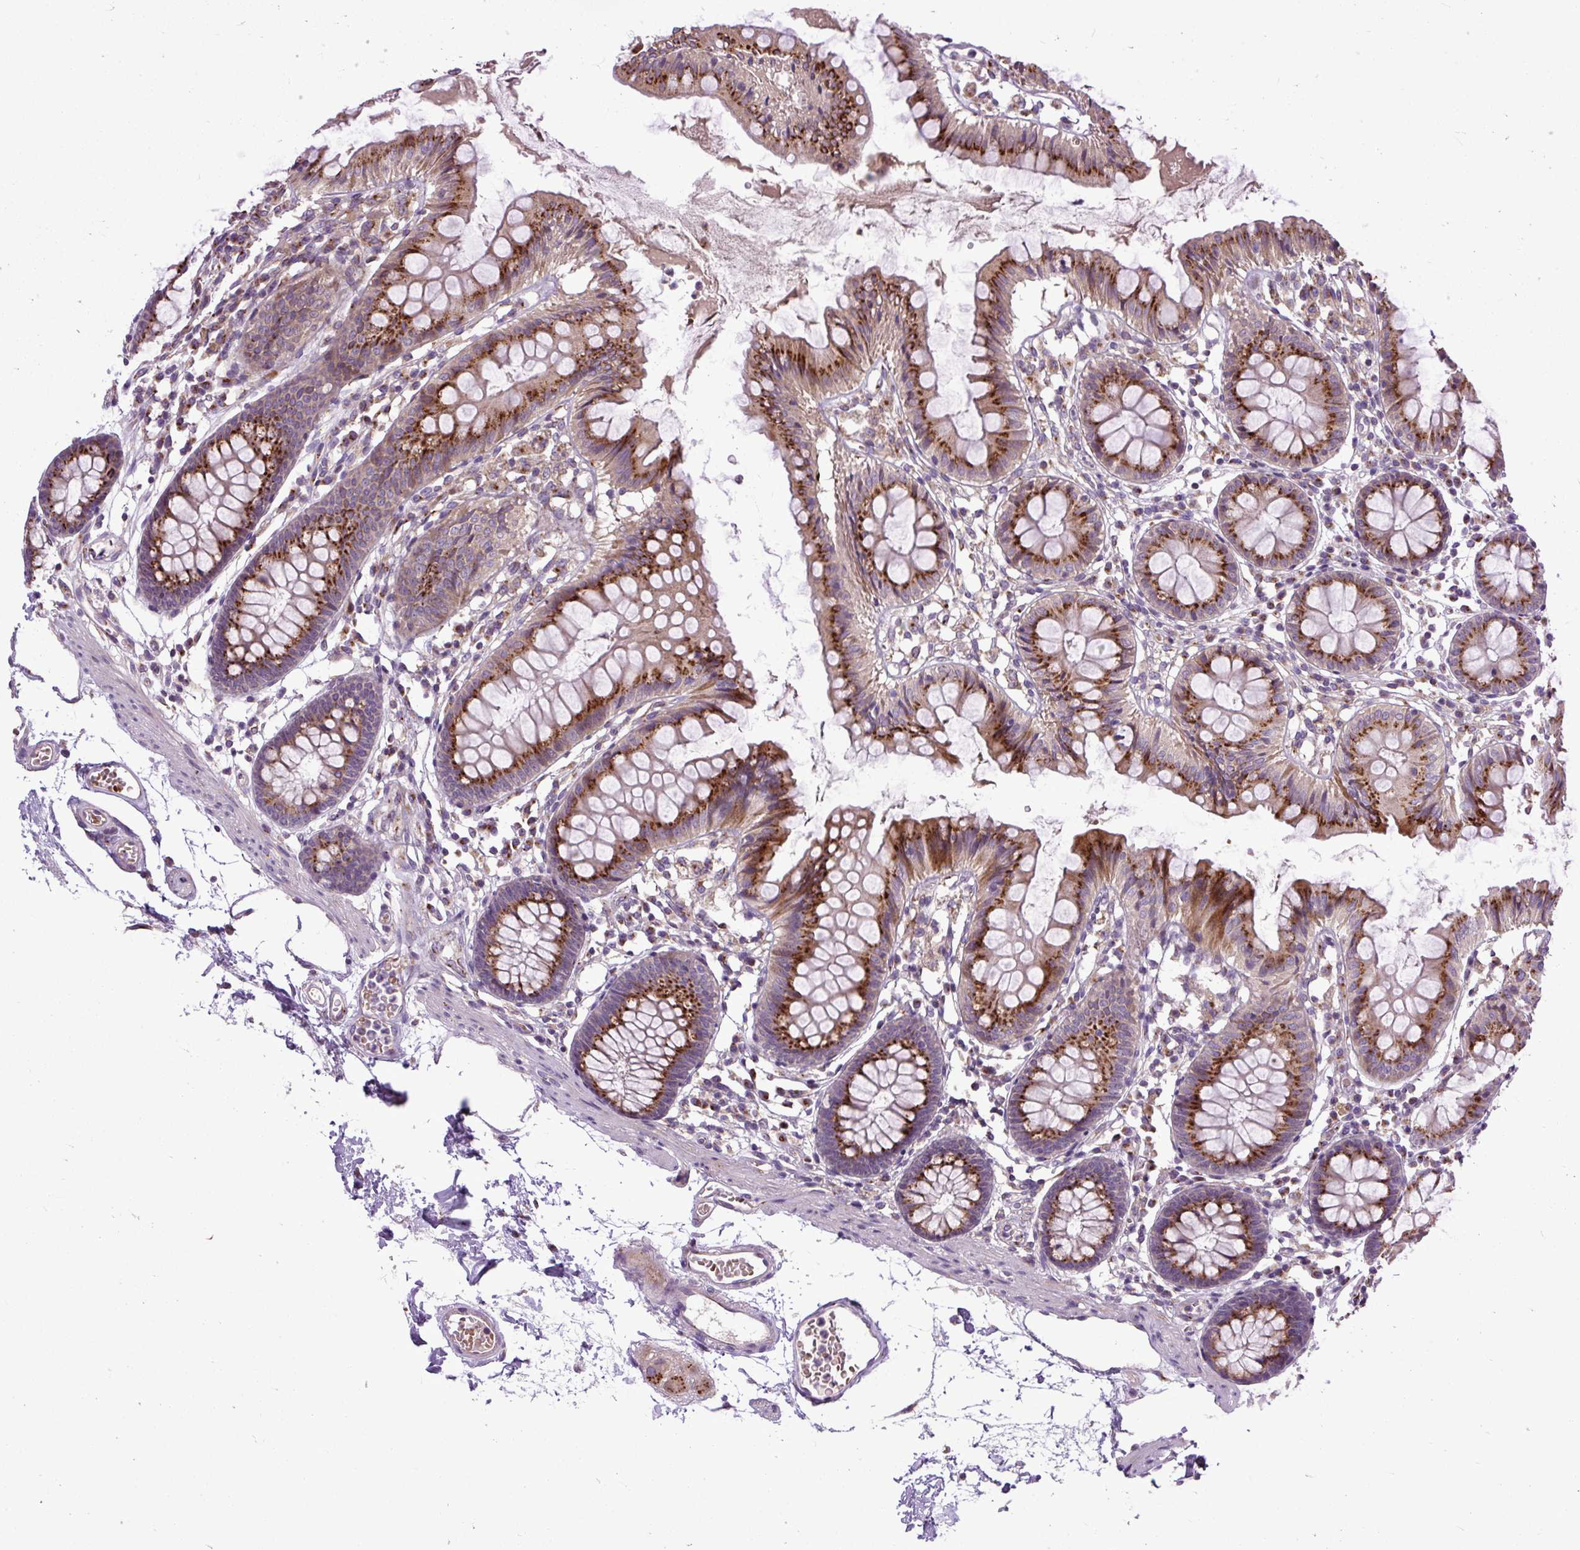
{"staining": {"intensity": "moderate", "quantity": "25%-75%", "location": "cytoplasmic/membranous"}, "tissue": "colon", "cell_type": "Endothelial cells", "image_type": "normal", "snomed": [{"axis": "morphology", "description": "Normal tissue, NOS"}, {"axis": "topography", "description": "Colon"}], "caption": "Immunohistochemical staining of unremarkable human colon shows 25%-75% levels of moderate cytoplasmic/membranous protein expression in approximately 25%-75% of endothelial cells.", "gene": "MSMP", "patient": {"sex": "female", "age": 84}}